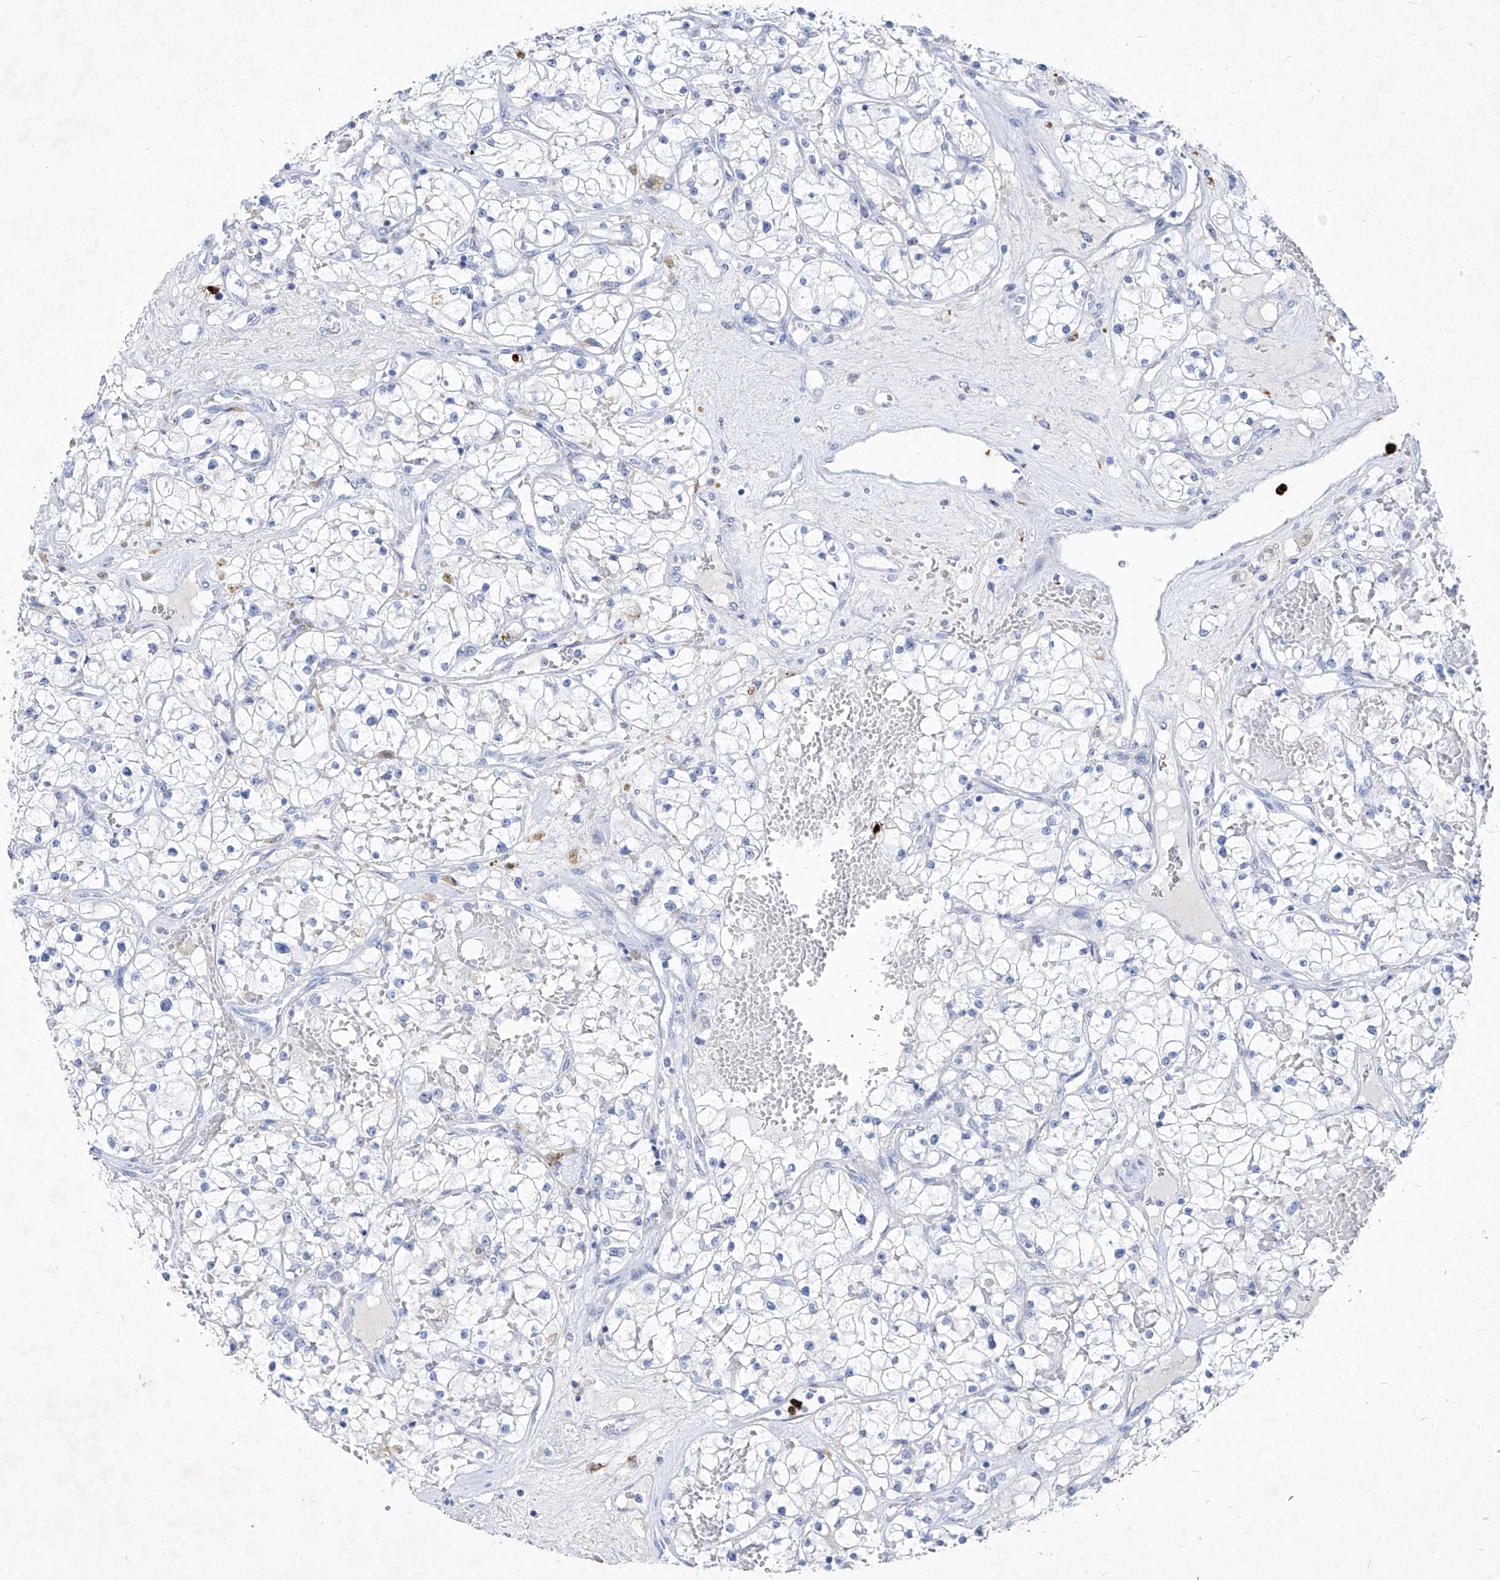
{"staining": {"intensity": "negative", "quantity": "none", "location": "none"}, "tissue": "renal cancer", "cell_type": "Tumor cells", "image_type": "cancer", "snomed": [{"axis": "morphology", "description": "Normal tissue, NOS"}, {"axis": "morphology", "description": "Adenocarcinoma, NOS"}, {"axis": "topography", "description": "Kidney"}], "caption": "The IHC image has no significant positivity in tumor cells of renal cancer (adenocarcinoma) tissue.", "gene": "FRS3", "patient": {"sex": "male", "age": 68}}